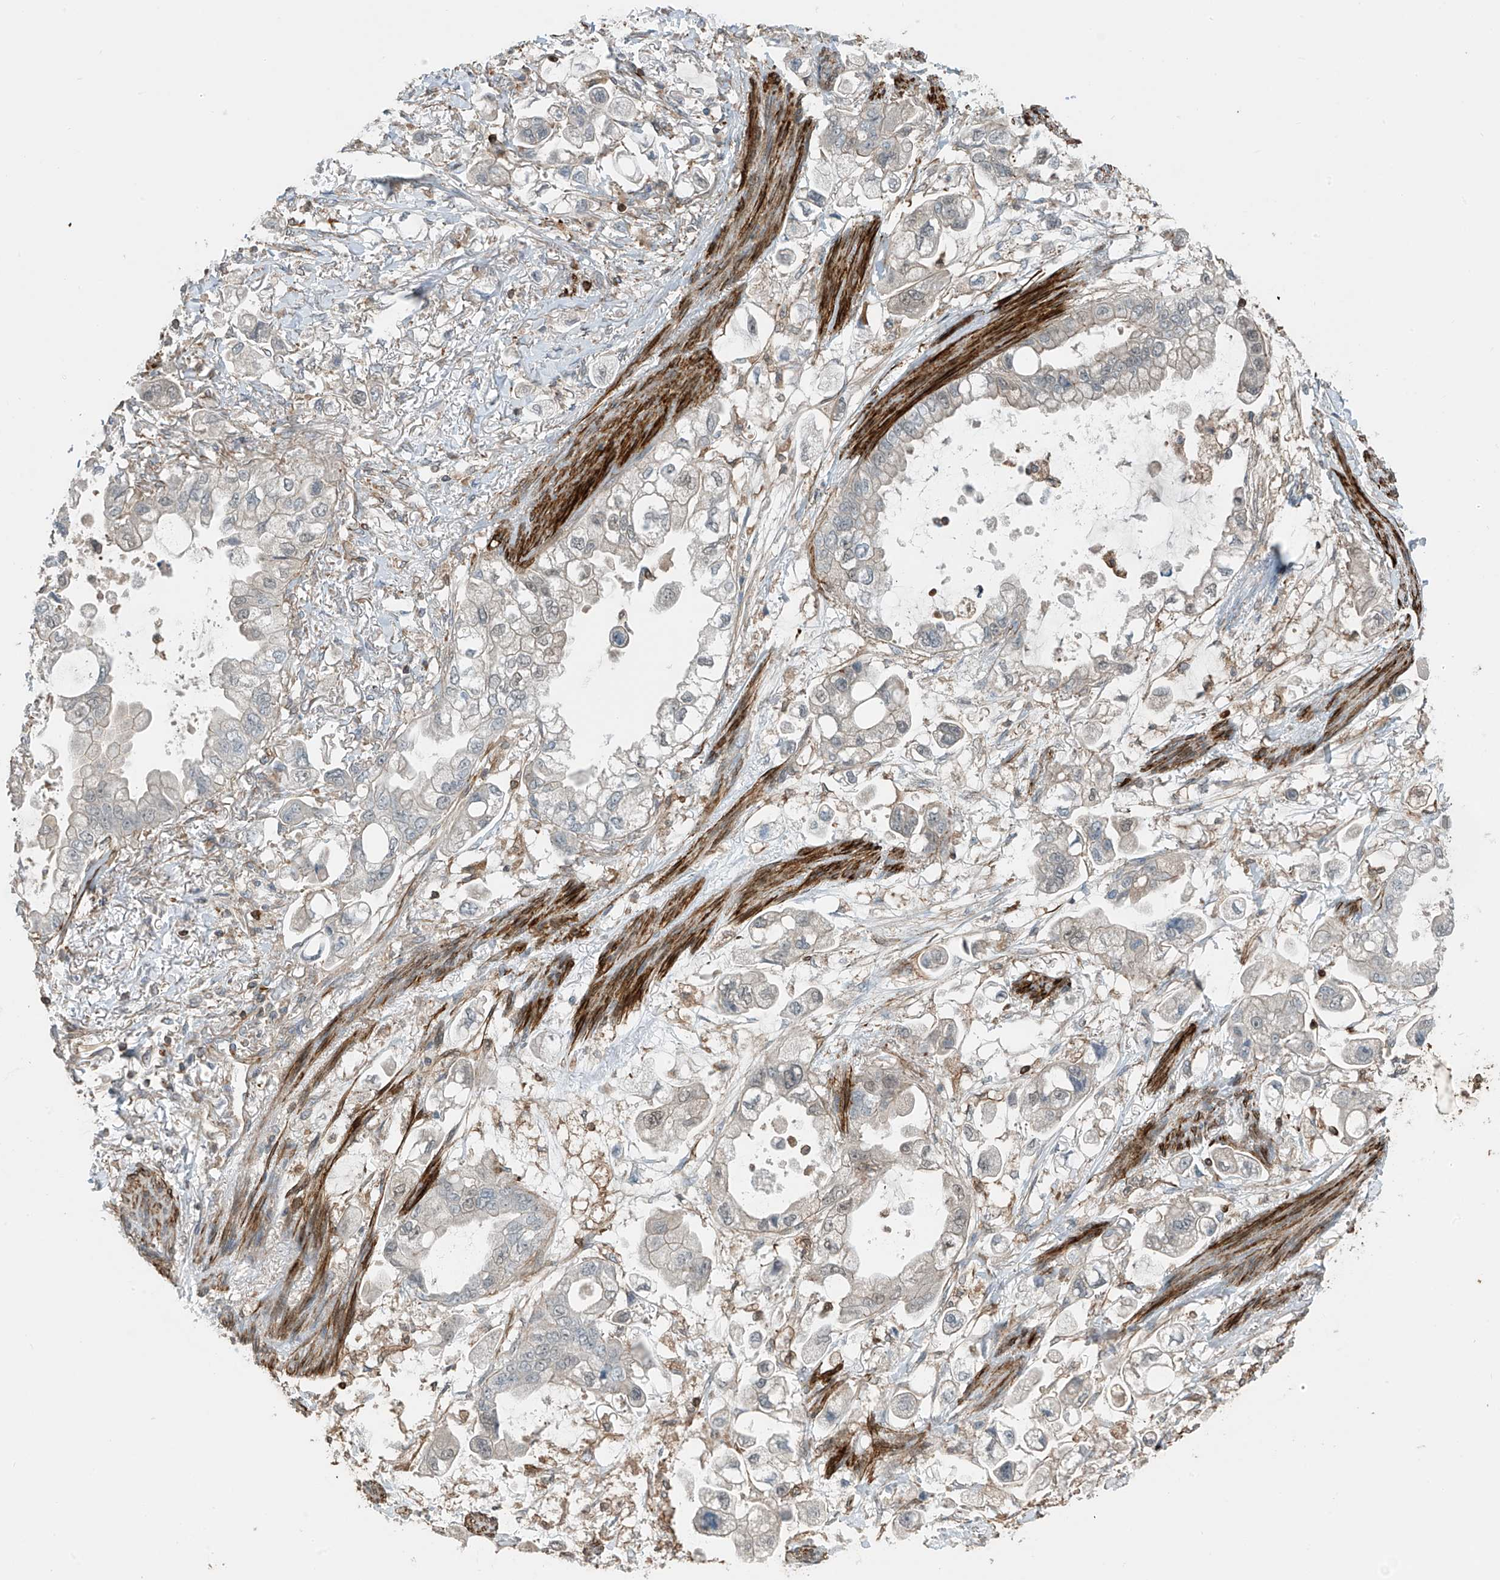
{"staining": {"intensity": "negative", "quantity": "none", "location": "none"}, "tissue": "stomach cancer", "cell_type": "Tumor cells", "image_type": "cancer", "snomed": [{"axis": "morphology", "description": "Adenocarcinoma, NOS"}, {"axis": "topography", "description": "Stomach"}], "caption": "An immunohistochemistry micrograph of adenocarcinoma (stomach) is shown. There is no staining in tumor cells of adenocarcinoma (stomach).", "gene": "SH3BGRL3", "patient": {"sex": "male", "age": 62}}